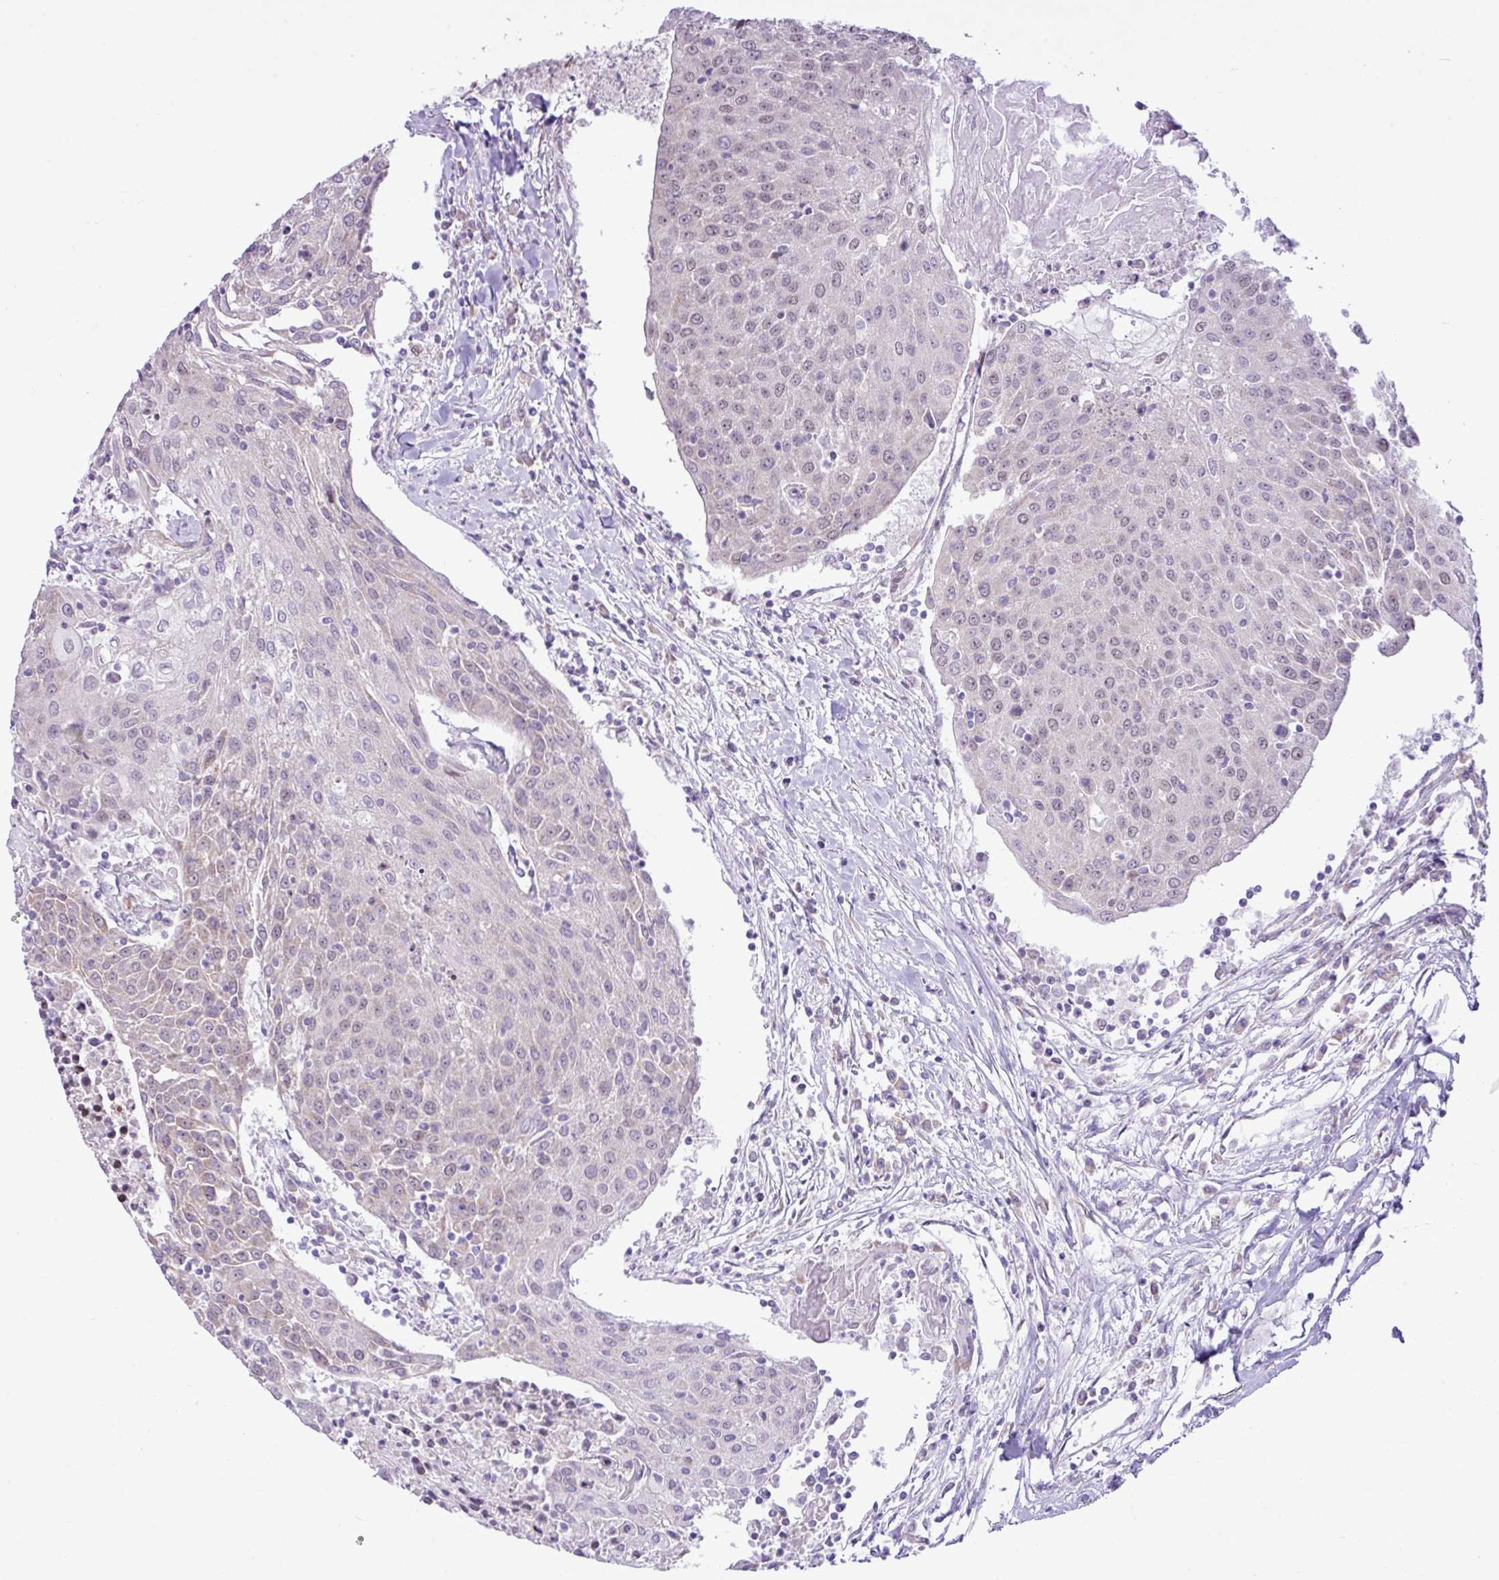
{"staining": {"intensity": "negative", "quantity": "none", "location": "none"}, "tissue": "urothelial cancer", "cell_type": "Tumor cells", "image_type": "cancer", "snomed": [{"axis": "morphology", "description": "Urothelial carcinoma, High grade"}, {"axis": "topography", "description": "Urinary bladder"}], "caption": "This is an immunohistochemistry histopathology image of human urothelial carcinoma (high-grade). There is no staining in tumor cells.", "gene": "ELOA2", "patient": {"sex": "female", "age": 85}}